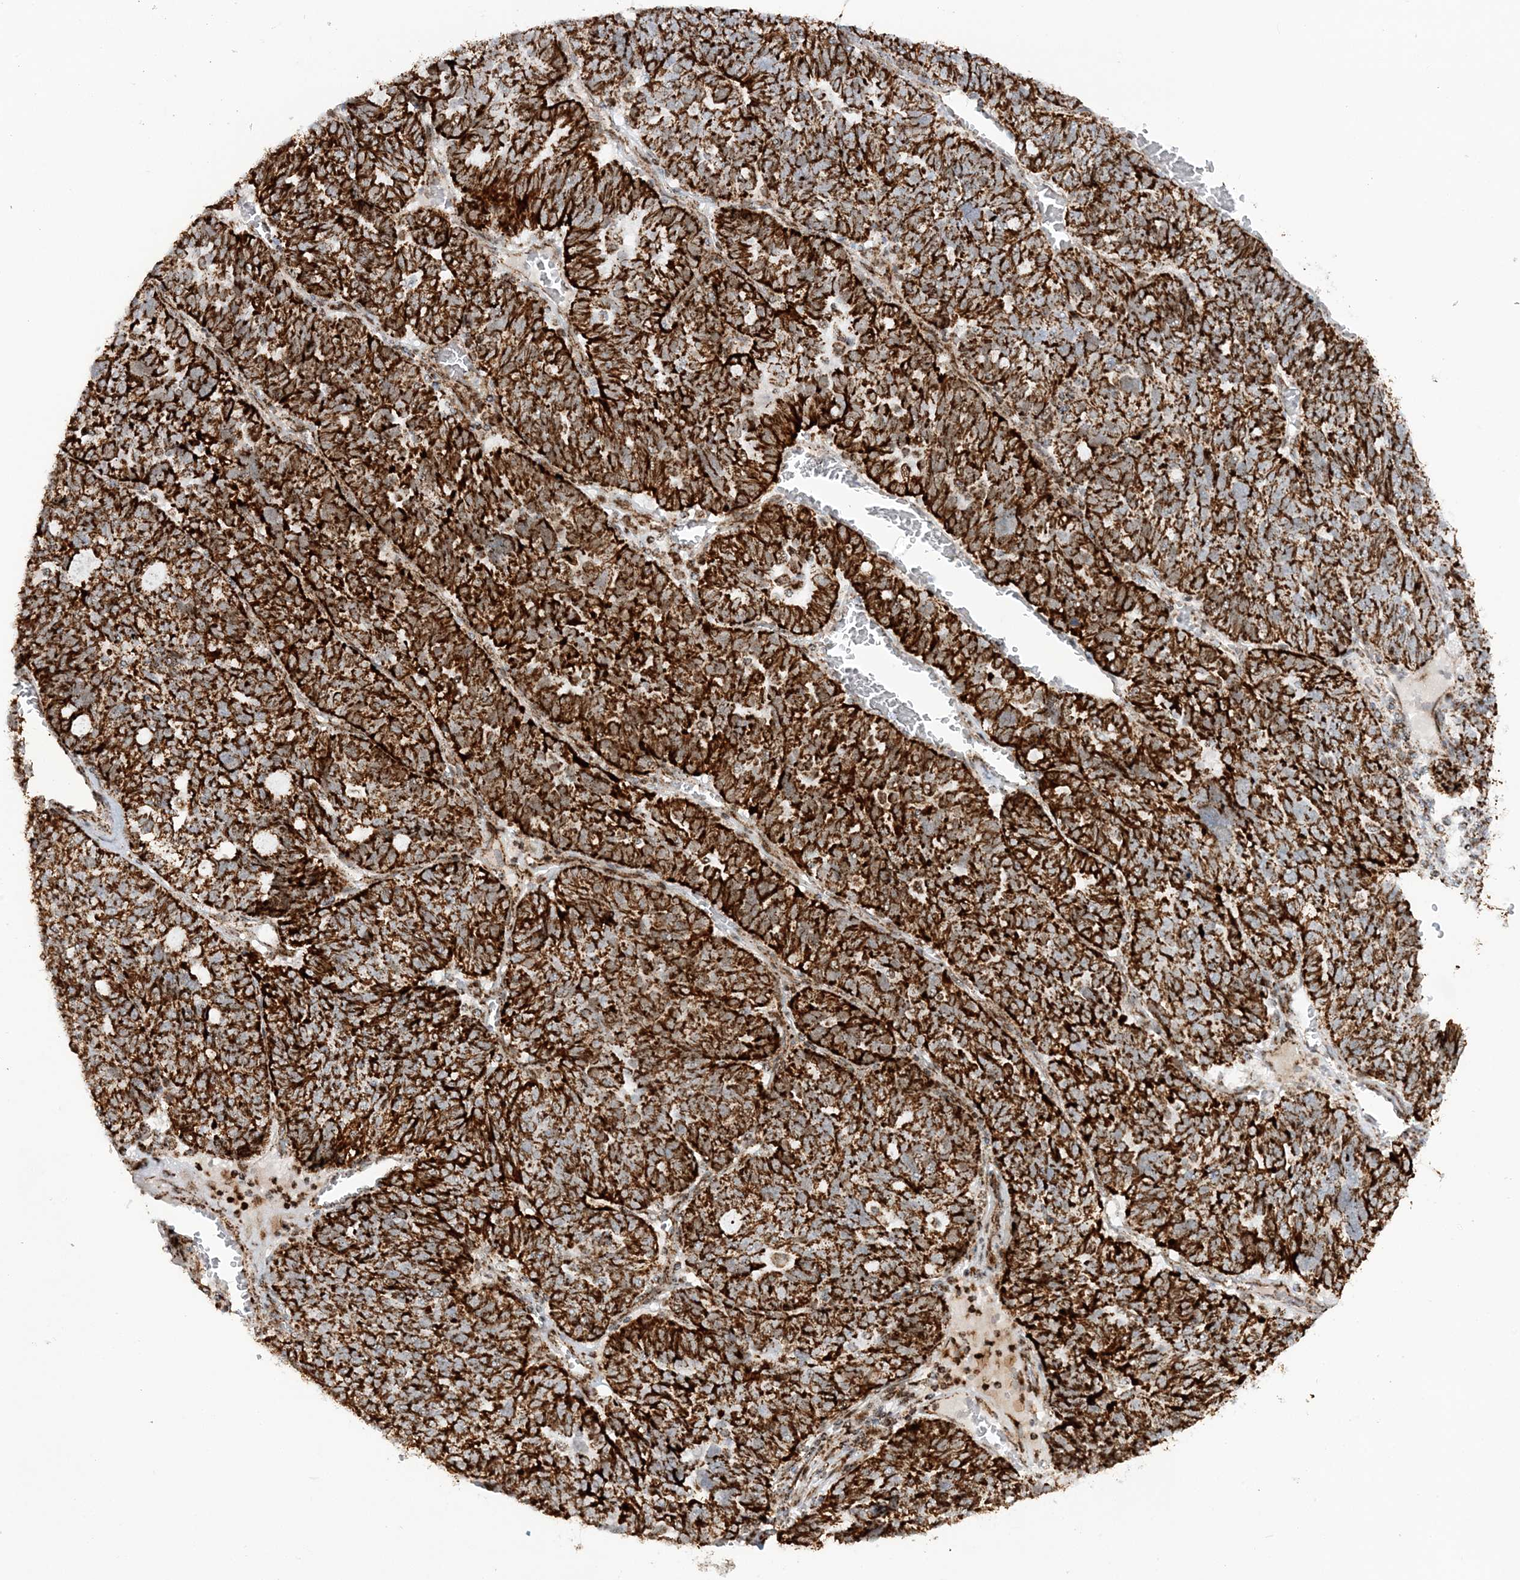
{"staining": {"intensity": "strong", "quantity": ">75%", "location": "cytoplasmic/membranous"}, "tissue": "ovarian cancer", "cell_type": "Tumor cells", "image_type": "cancer", "snomed": [{"axis": "morphology", "description": "Cystadenocarcinoma, serous, NOS"}, {"axis": "topography", "description": "Ovary"}], "caption": "Immunohistochemistry micrograph of human ovarian serous cystadenocarcinoma stained for a protein (brown), which demonstrates high levels of strong cytoplasmic/membranous staining in about >75% of tumor cells.", "gene": "CRY2", "patient": {"sex": "female", "age": 59}}